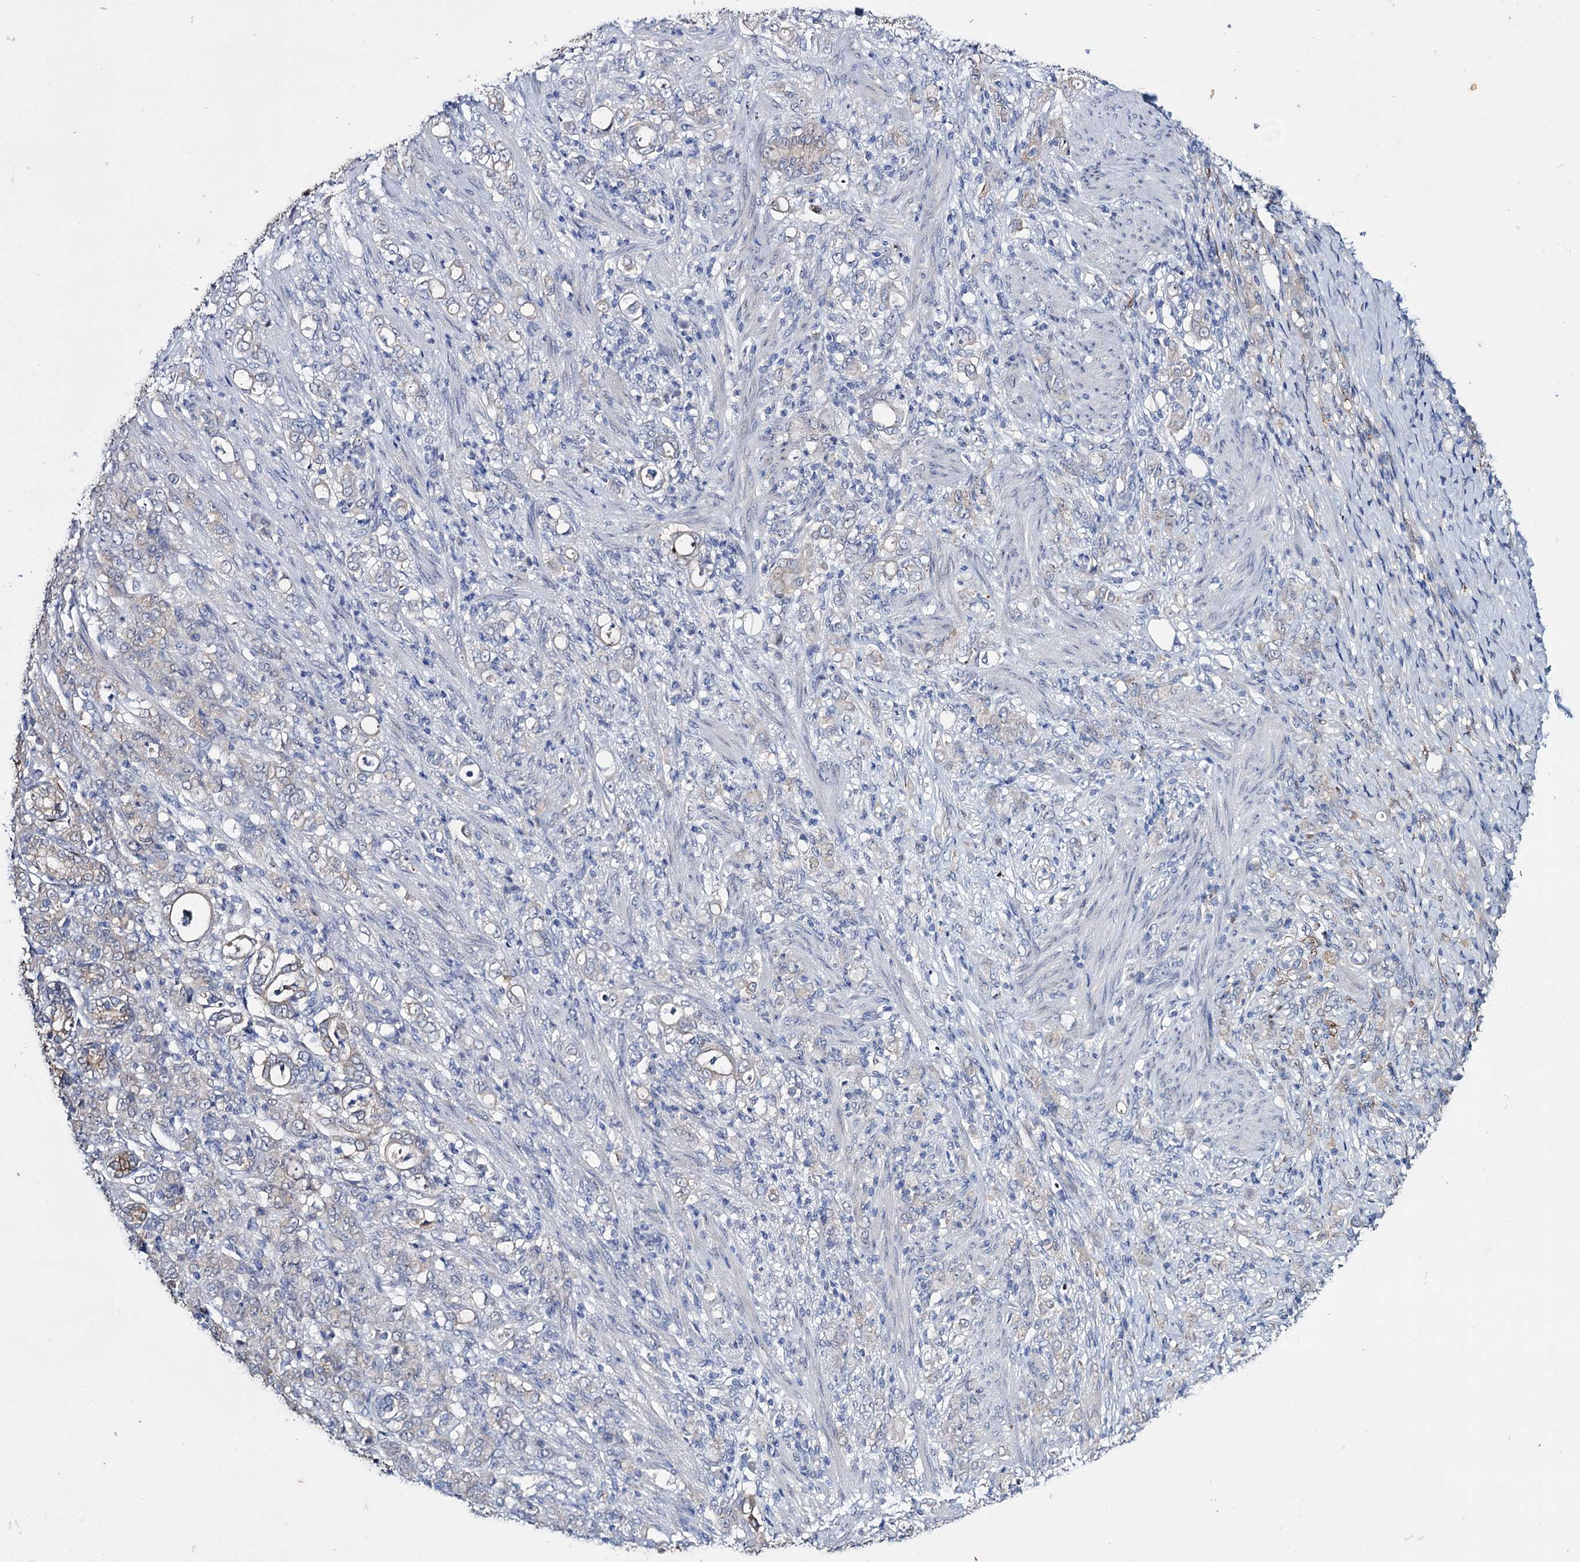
{"staining": {"intensity": "weak", "quantity": "<25%", "location": "cytoplasmic/membranous"}, "tissue": "stomach cancer", "cell_type": "Tumor cells", "image_type": "cancer", "snomed": [{"axis": "morphology", "description": "Adenocarcinoma, NOS"}, {"axis": "topography", "description": "Stomach"}], "caption": "This is an immunohistochemistry micrograph of human adenocarcinoma (stomach). There is no expression in tumor cells.", "gene": "LYZL4", "patient": {"sex": "female", "age": 79}}